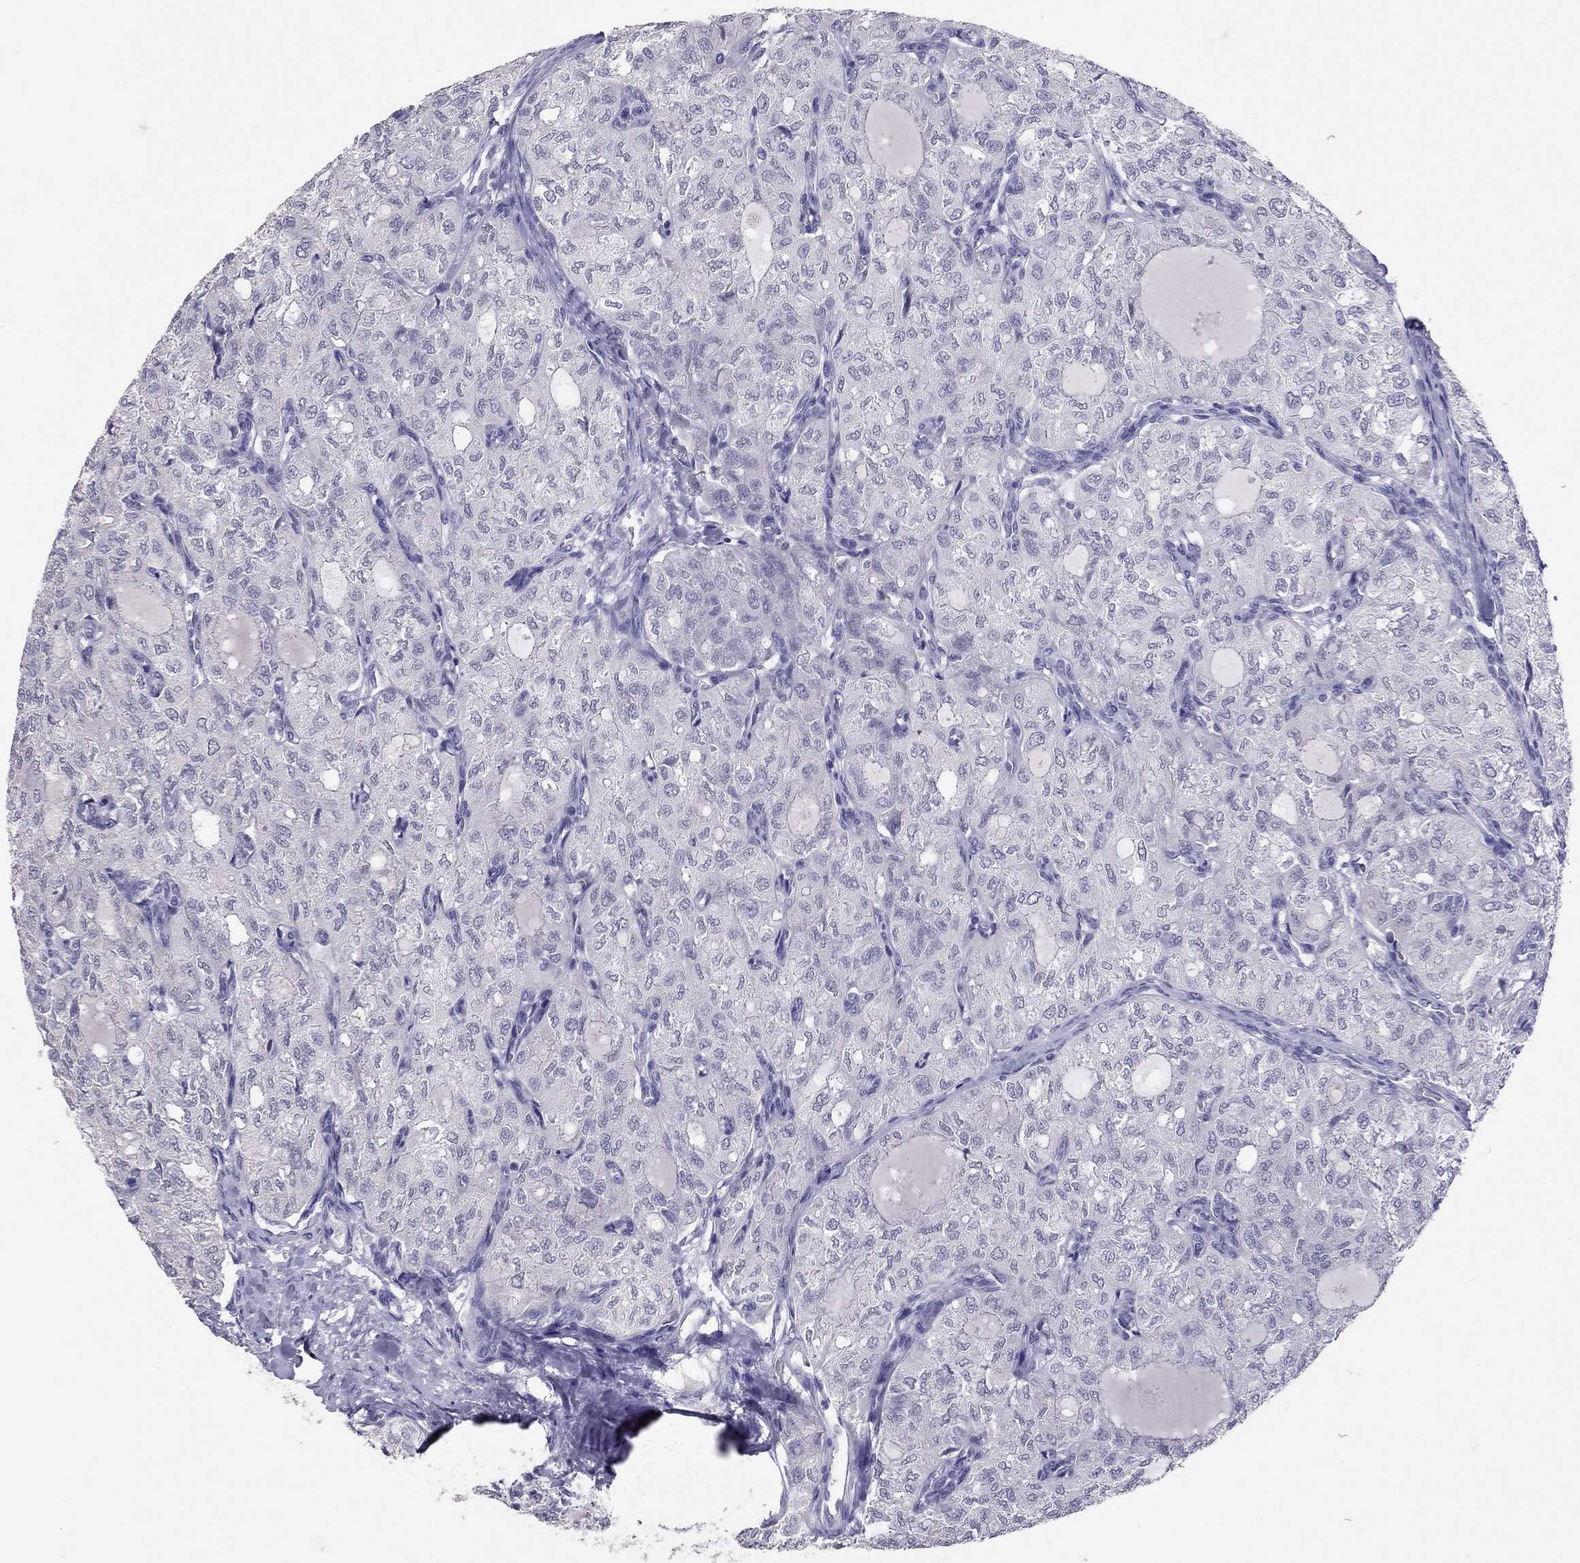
{"staining": {"intensity": "negative", "quantity": "none", "location": "none"}, "tissue": "thyroid cancer", "cell_type": "Tumor cells", "image_type": "cancer", "snomed": [{"axis": "morphology", "description": "Follicular adenoma carcinoma, NOS"}, {"axis": "topography", "description": "Thyroid gland"}], "caption": "DAB immunohistochemical staining of human thyroid cancer (follicular adenoma carcinoma) reveals no significant expression in tumor cells. Brightfield microscopy of IHC stained with DAB (brown) and hematoxylin (blue), captured at high magnification.", "gene": "PSMB11", "patient": {"sex": "male", "age": 75}}